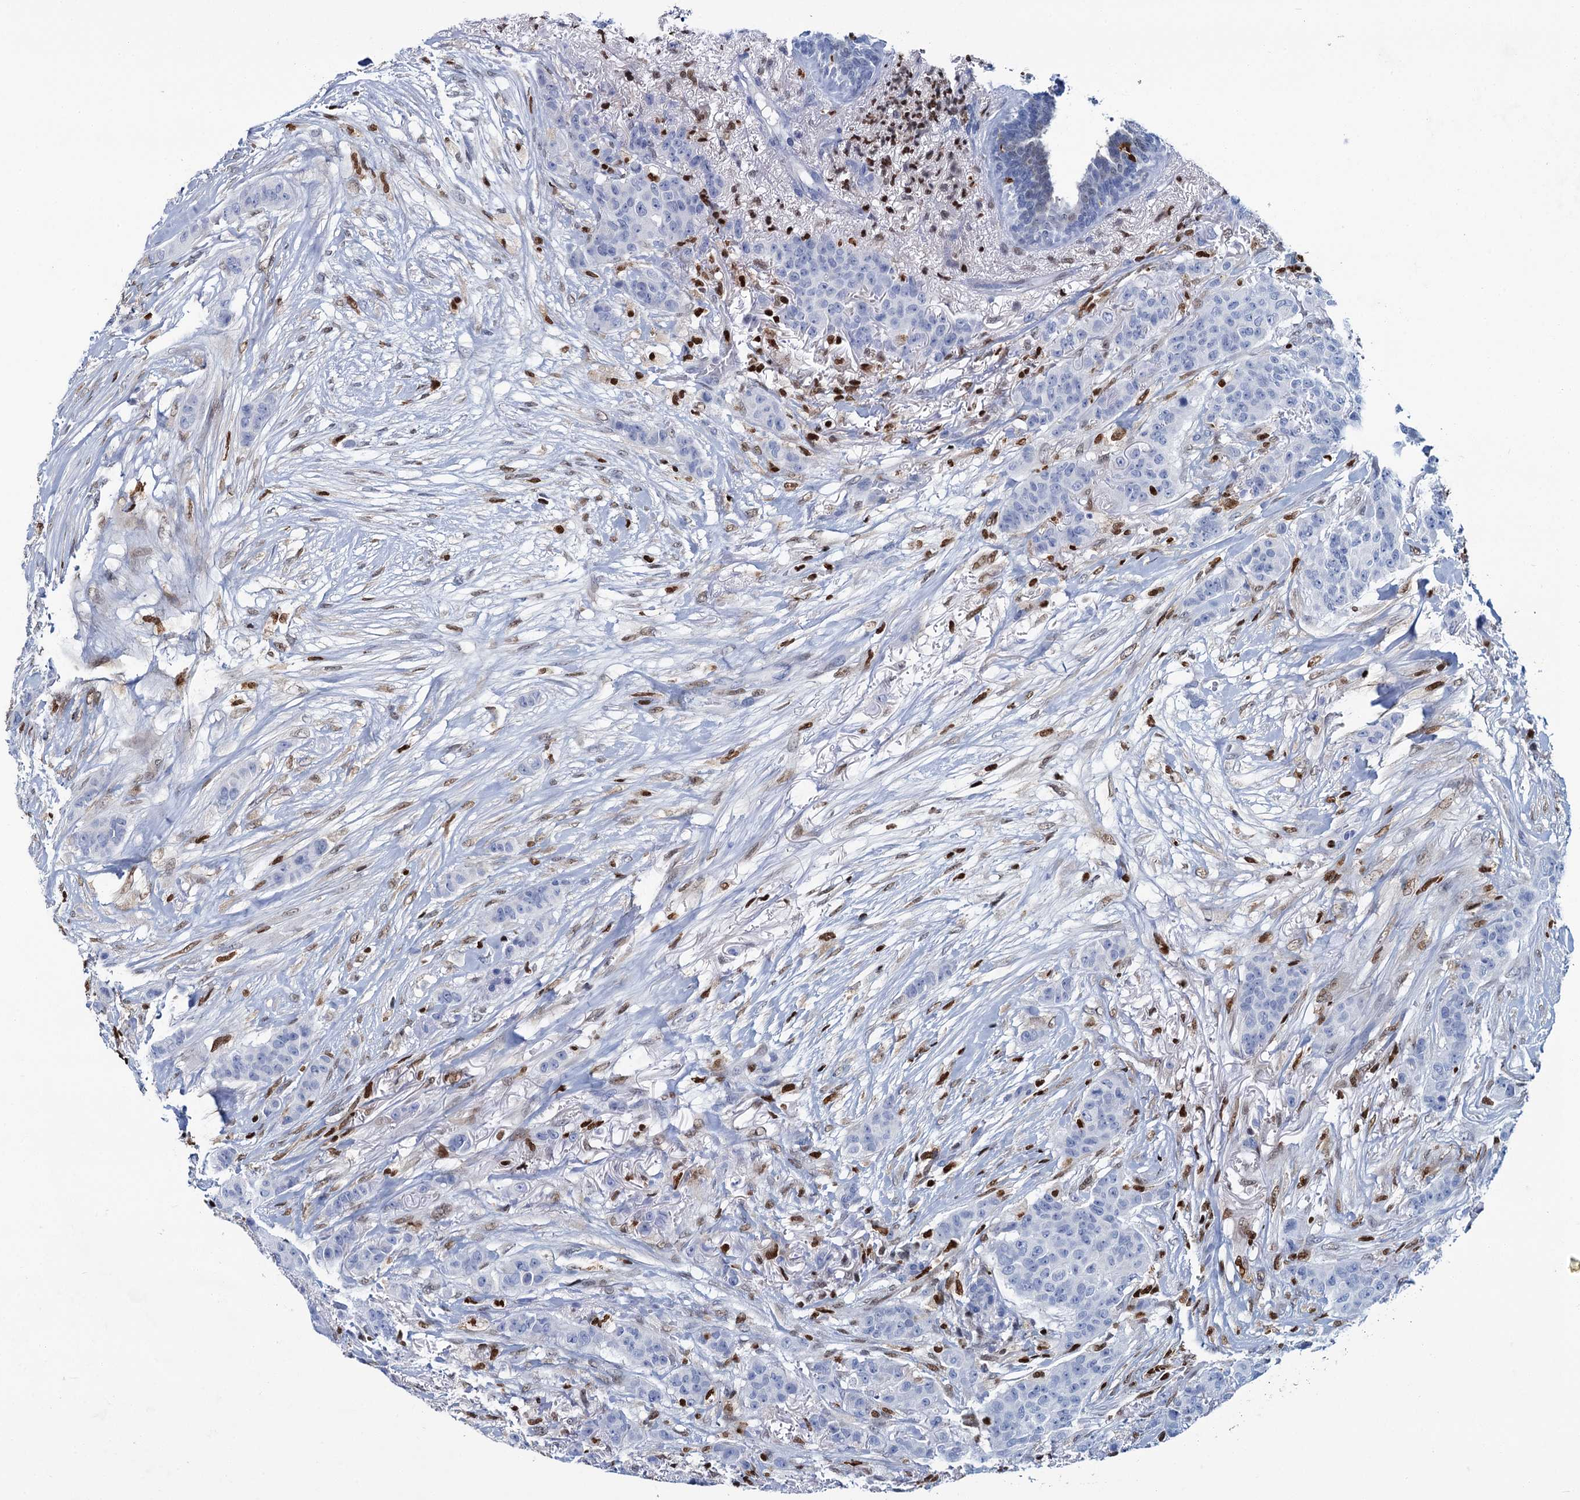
{"staining": {"intensity": "negative", "quantity": "none", "location": "none"}, "tissue": "breast cancer", "cell_type": "Tumor cells", "image_type": "cancer", "snomed": [{"axis": "morphology", "description": "Duct carcinoma"}, {"axis": "topography", "description": "Breast"}], "caption": "The image displays no significant expression in tumor cells of invasive ductal carcinoma (breast).", "gene": "CELF2", "patient": {"sex": "female", "age": 40}}